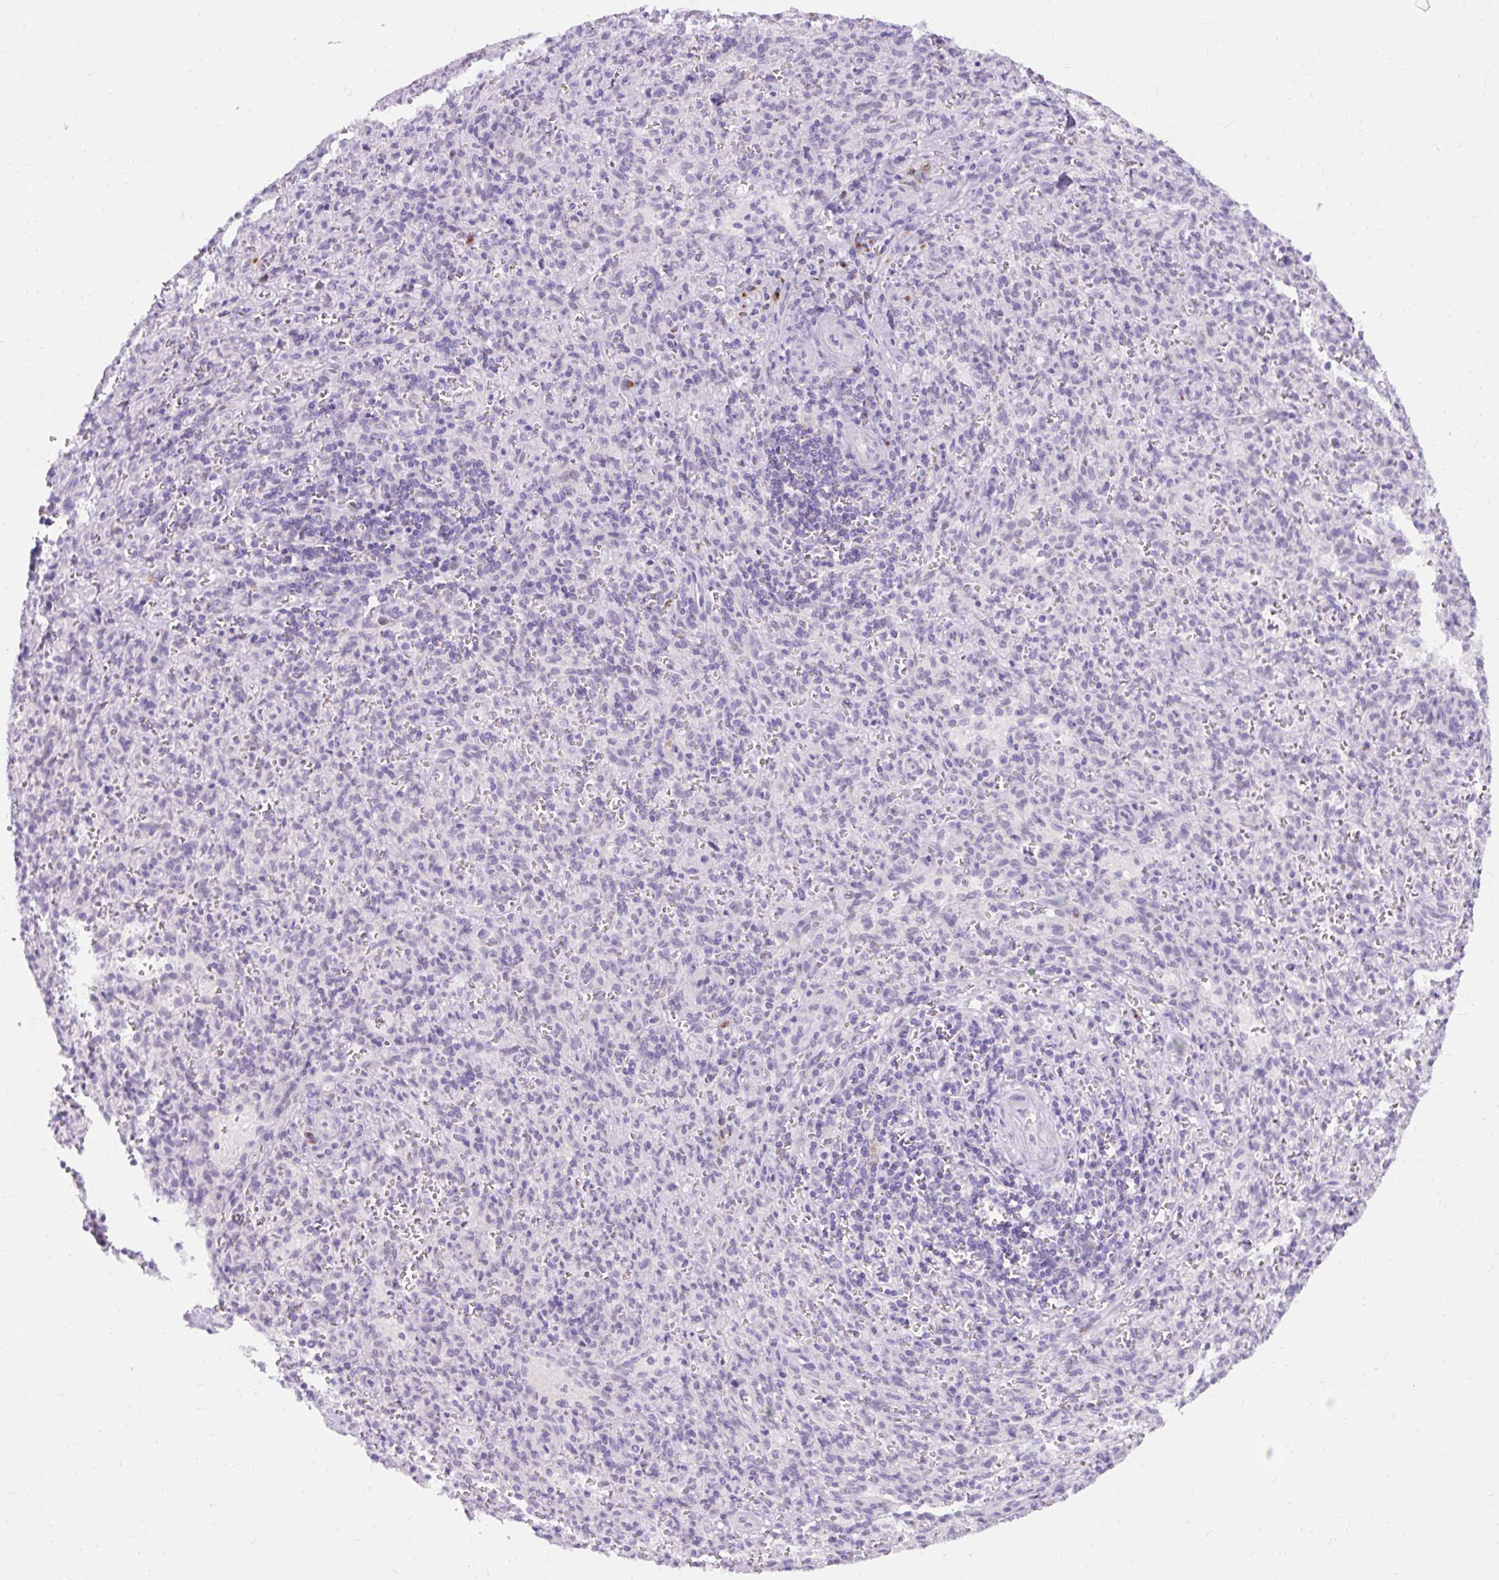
{"staining": {"intensity": "negative", "quantity": "none", "location": "none"}, "tissue": "spleen", "cell_type": "Cells in red pulp", "image_type": "normal", "snomed": [{"axis": "morphology", "description": "Normal tissue, NOS"}, {"axis": "topography", "description": "Spleen"}], "caption": "An immunohistochemistry (IHC) histopathology image of unremarkable spleen is shown. There is no staining in cells in red pulp of spleen.", "gene": "GOLGA8A", "patient": {"sex": "female", "age": 26}}